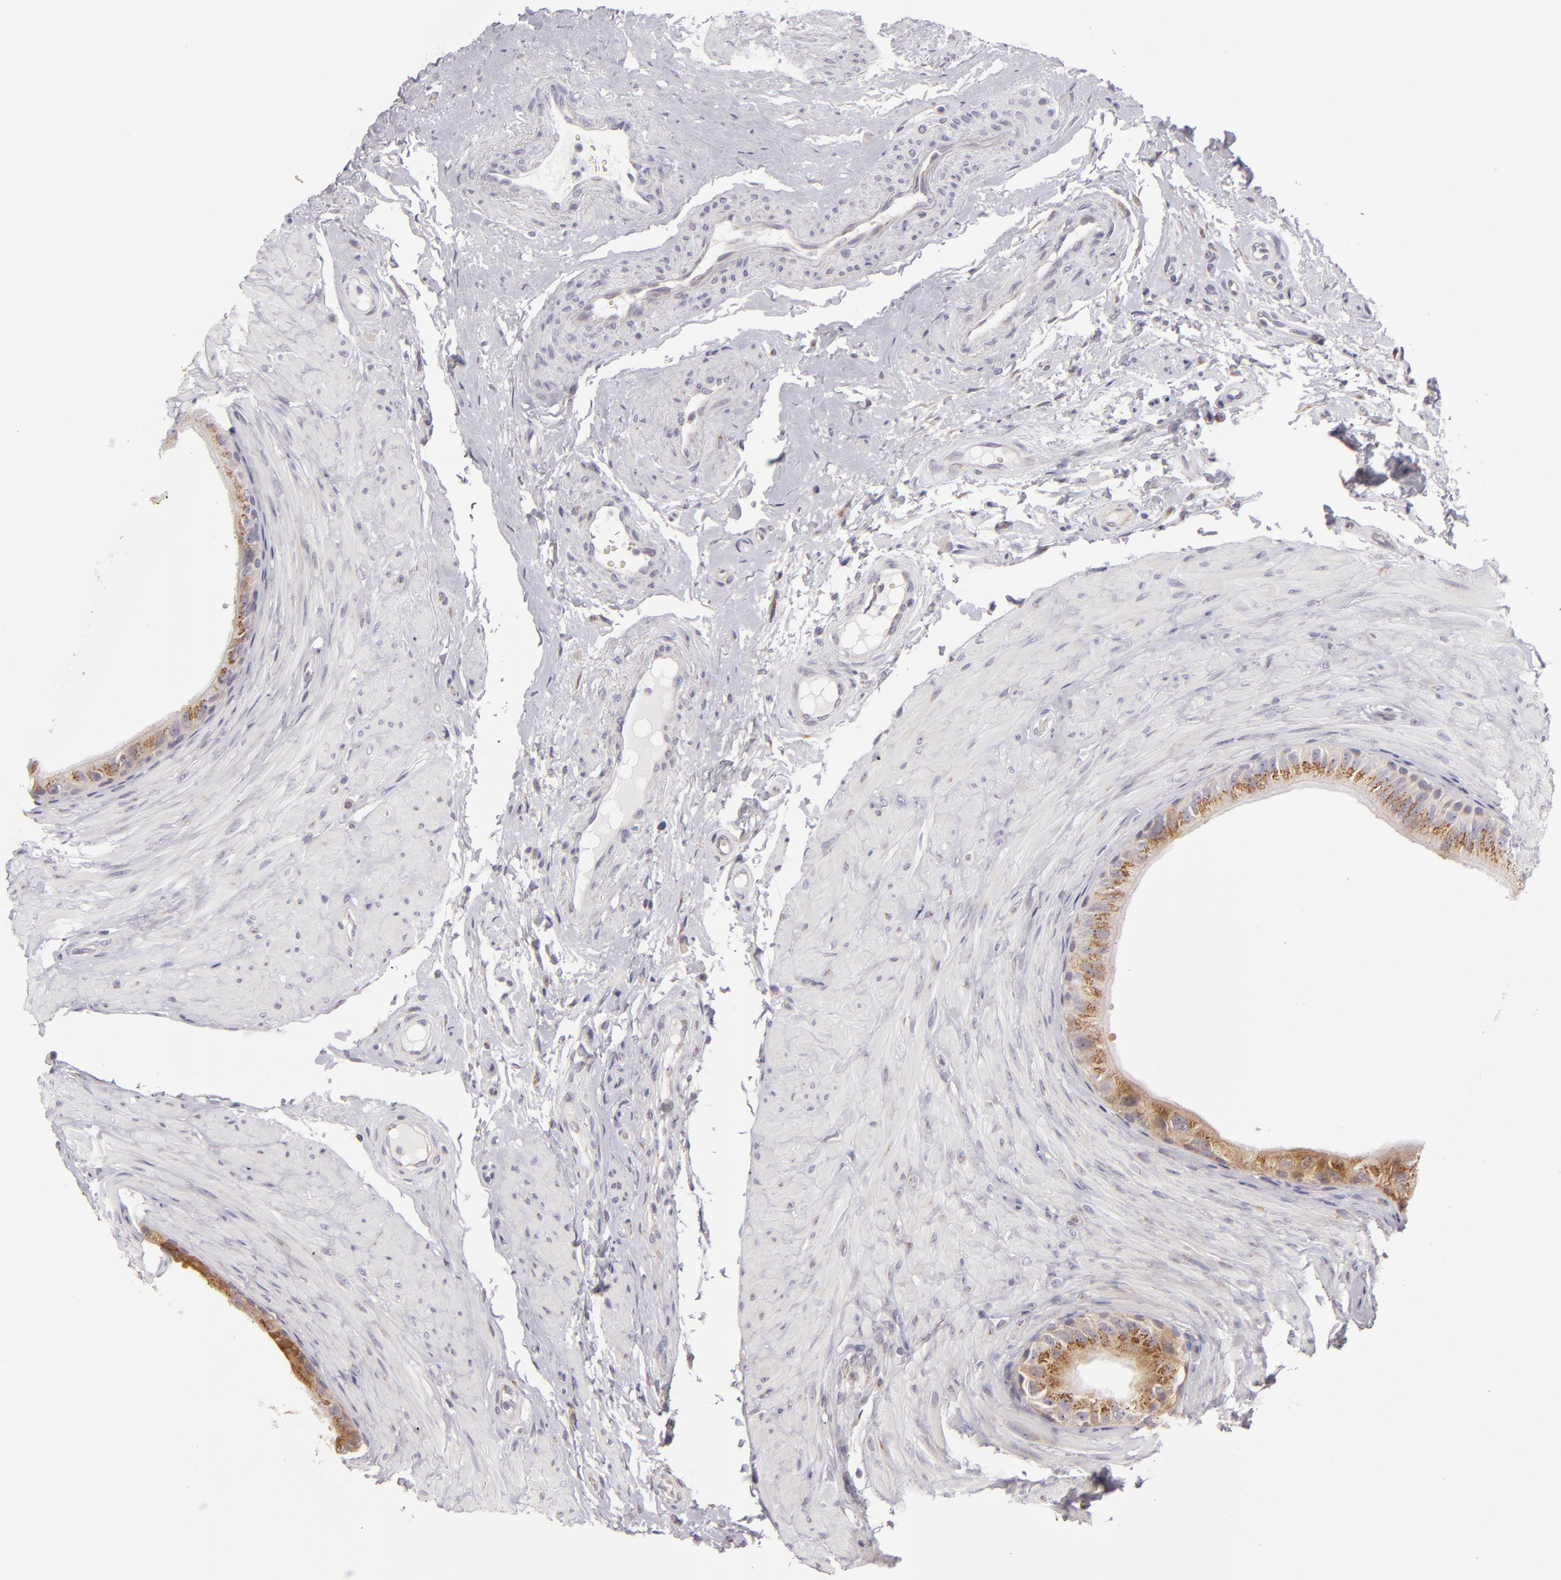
{"staining": {"intensity": "moderate", "quantity": ">75%", "location": "cytoplasmic/membranous"}, "tissue": "epididymis", "cell_type": "Glandular cells", "image_type": "normal", "snomed": [{"axis": "morphology", "description": "Normal tissue, NOS"}, {"axis": "topography", "description": "Epididymis"}], "caption": "Protein staining by immunohistochemistry exhibits moderate cytoplasmic/membranous expression in approximately >75% of glandular cells in unremarkable epididymis.", "gene": "SH2D4A", "patient": {"sex": "male", "age": 68}}